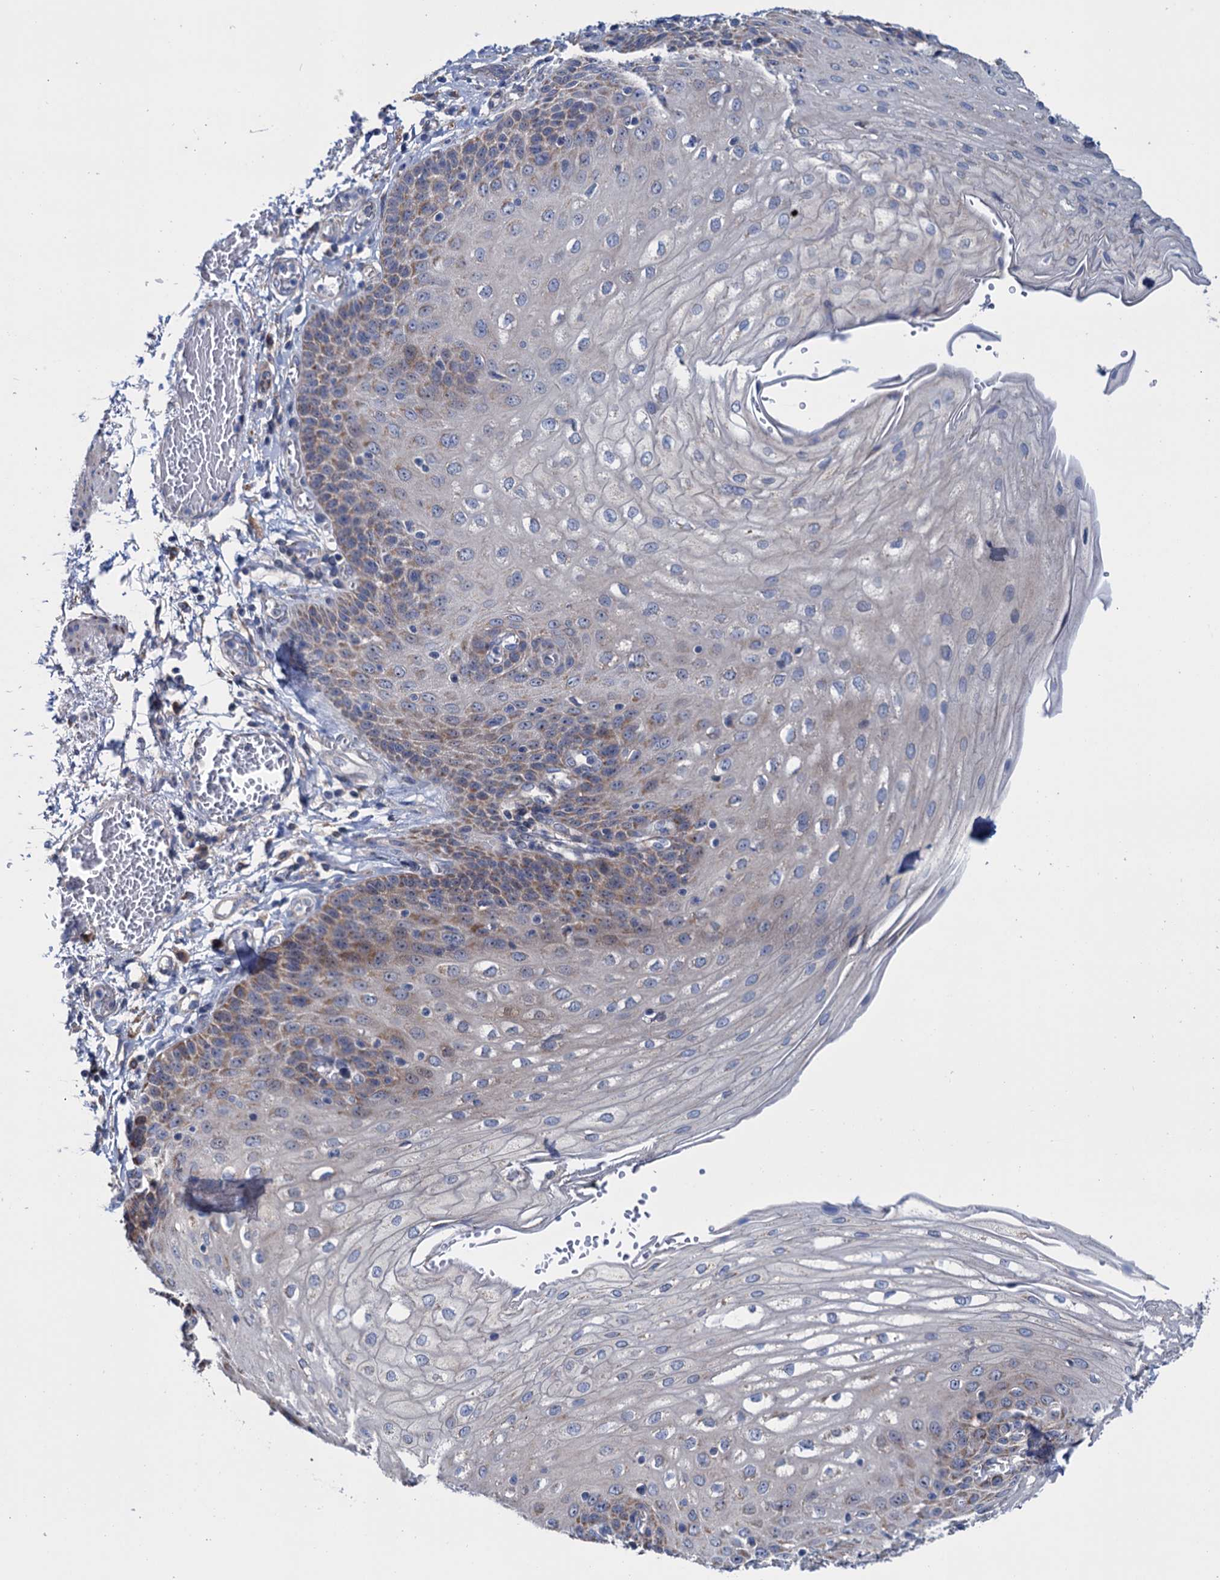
{"staining": {"intensity": "weak", "quantity": "25%-75%", "location": "cytoplasmic/membranous"}, "tissue": "esophagus", "cell_type": "Squamous epithelial cells", "image_type": "normal", "snomed": [{"axis": "morphology", "description": "Normal tissue, NOS"}, {"axis": "topography", "description": "Esophagus"}], "caption": "High-magnification brightfield microscopy of benign esophagus stained with DAB (3,3'-diaminobenzidine) (brown) and counterstained with hematoxylin (blue). squamous epithelial cells exhibit weak cytoplasmic/membranous expression is identified in about25%-75% of cells. (DAB (3,3'-diaminobenzidine) IHC with brightfield microscopy, high magnification).", "gene": "EYA4", "patient": {"sex": "male", "age": 81}}